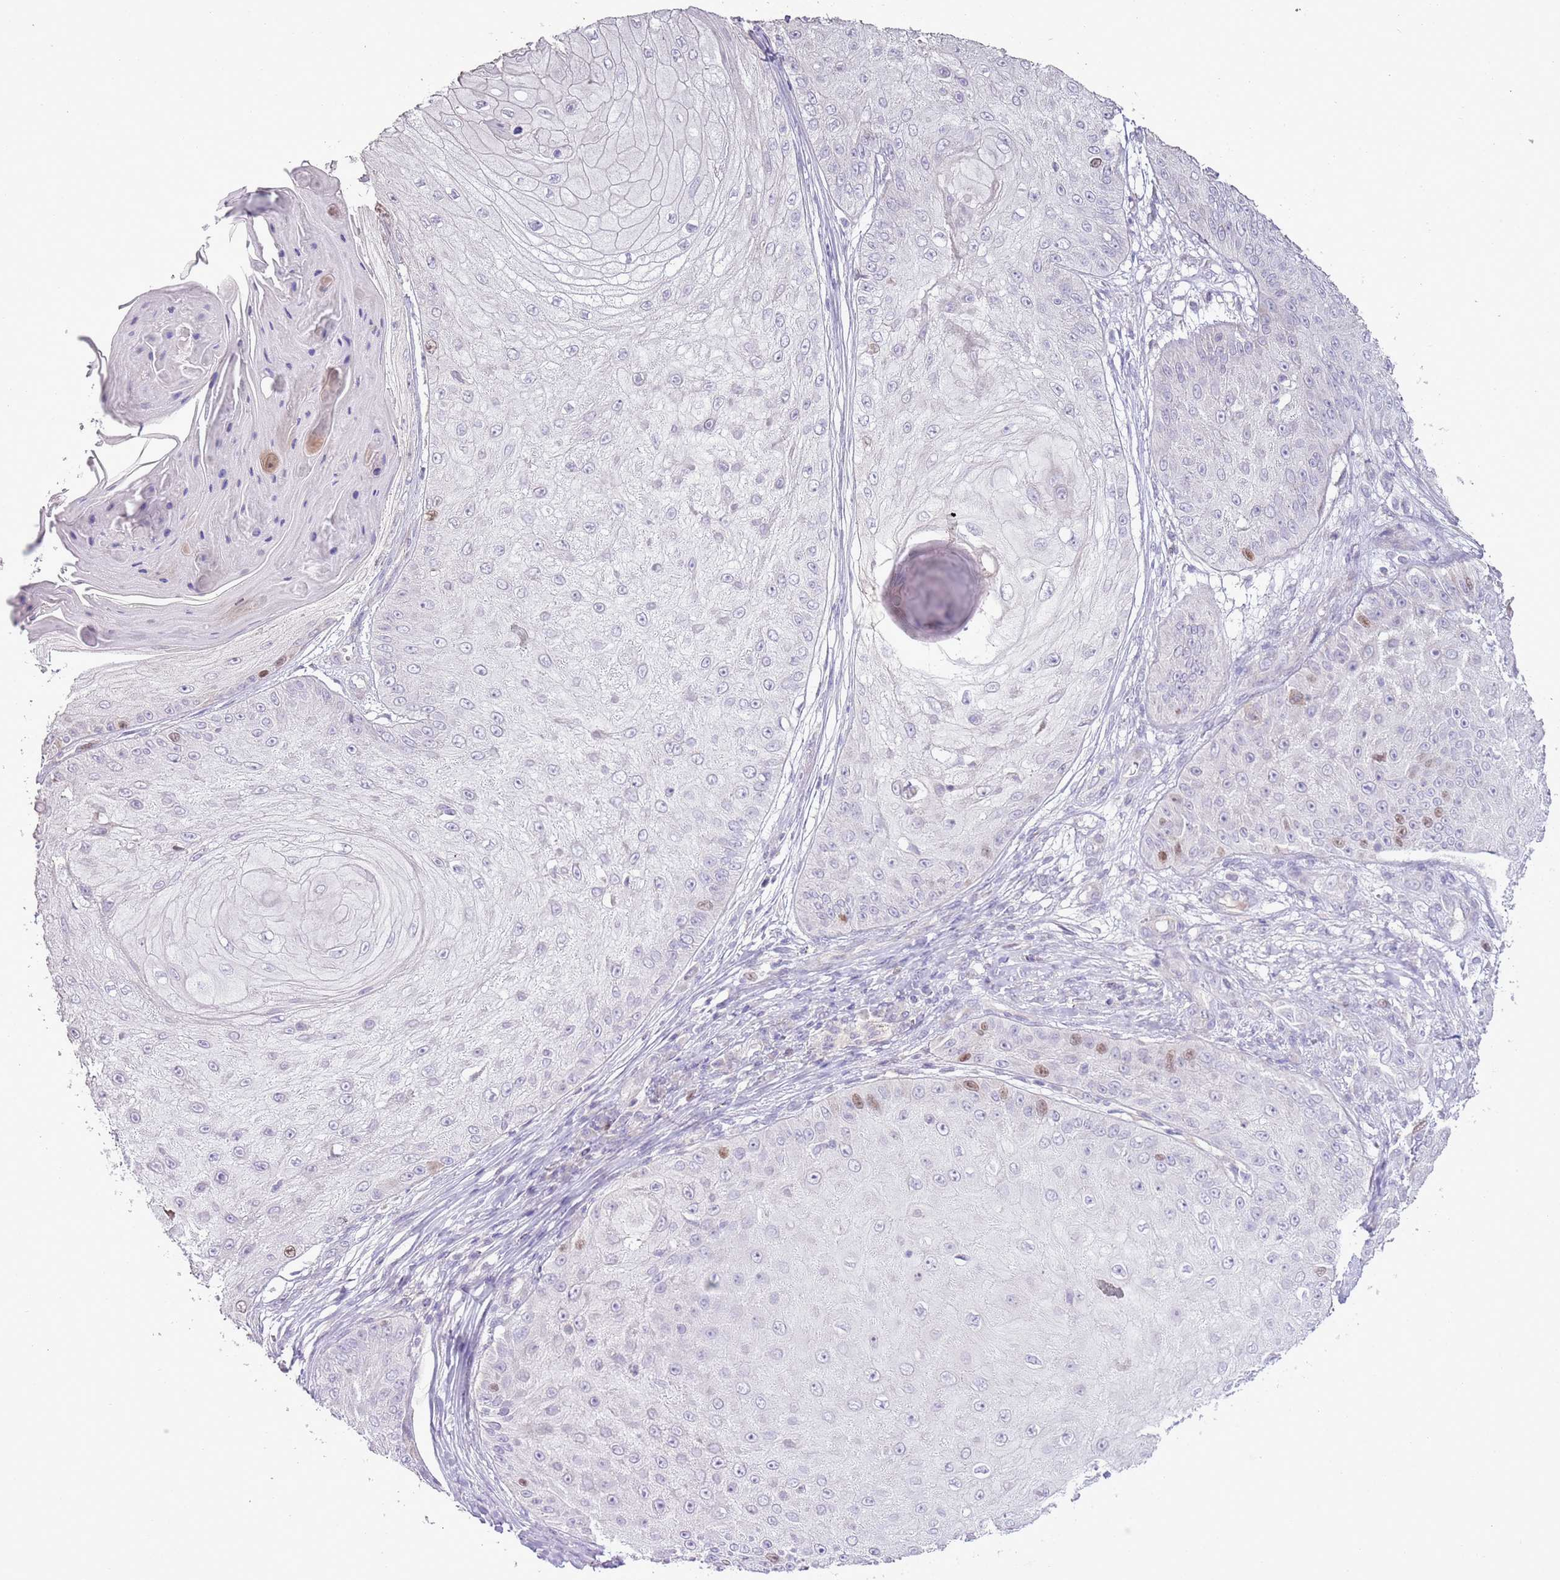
{"staining": {"intensity": "moderate", "quantity": "<25%", "location": "nuclear"}, "tissue": "skin cancer", "cell_type": "Tumor cells", "image_type": "cancer", "snomed": [{"axis": "morphology", "description": "Squamous cell carcinoma, NOS"}, {"axis": "topography", "description": "Skin"}], "caption": "Skin cancer stained with a protein marker demonstrates moderate staining in tumor cells.", "gene": "GMNN", "patient": {"sex": "male", "age": 70}}